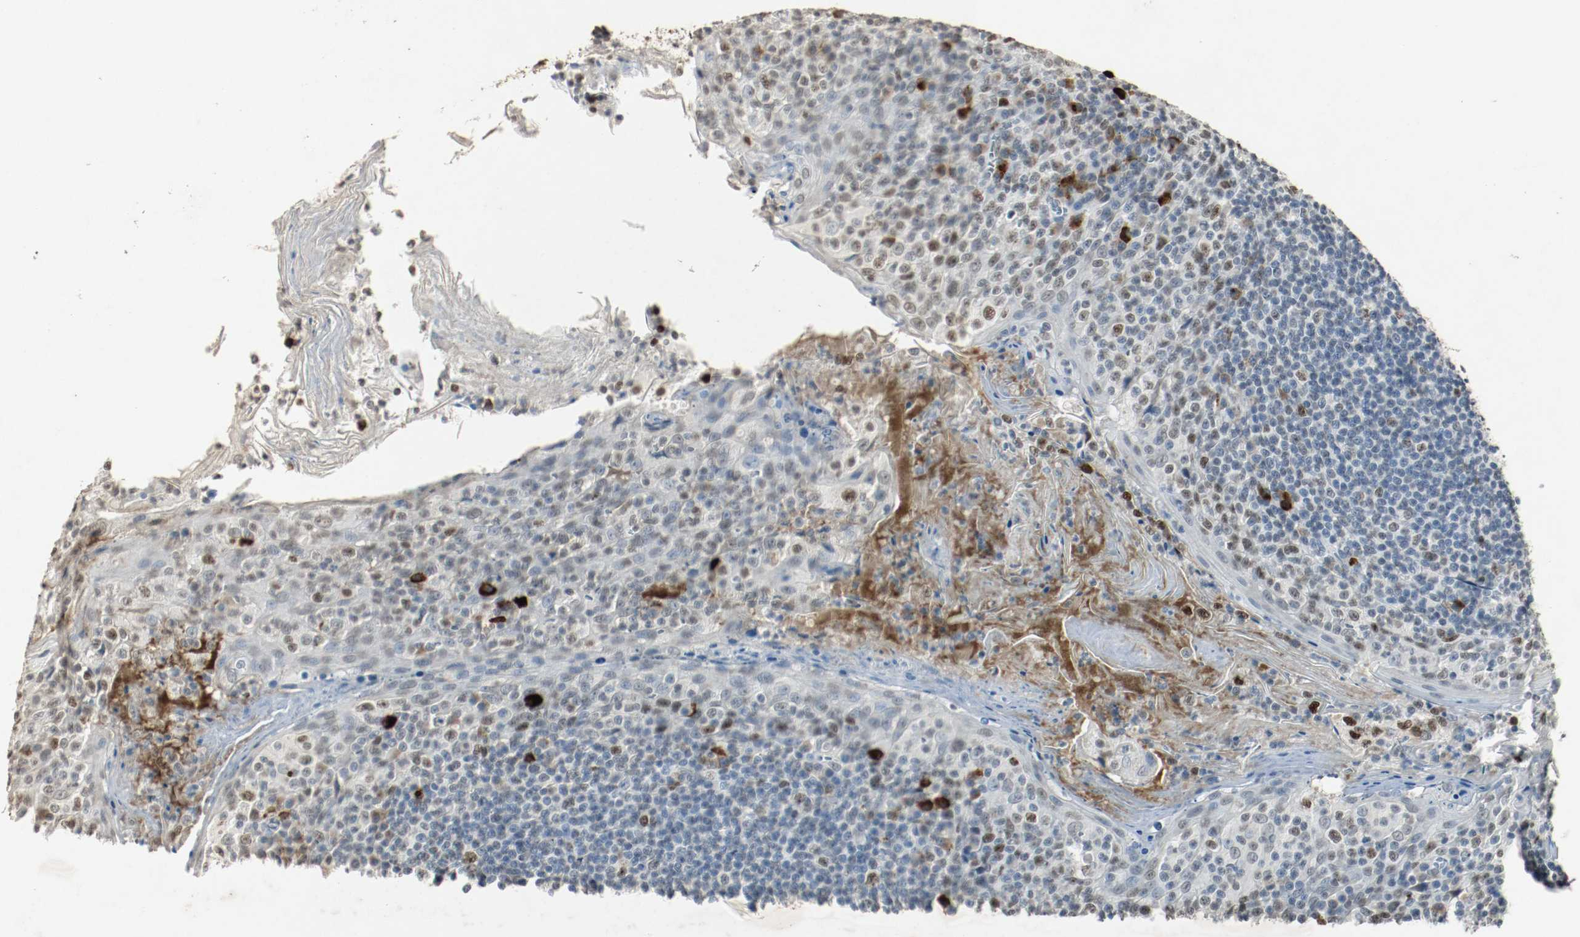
{"staining": {"intensity": "strong", "quantity": ">75%", "location": "nuclear"}, "tissue": "tonsil", "cell_type": "Germinal center cells", "image_type": "normal", "snomed": [{"axis": "morphology", "description": "Normal tissue, NOS"}, {"axis": "topography", "description": "Tonsil"}], "caption": "Germinal center cells show high levels of strong nuclear staining in about >75% of cells in benign tonsil. The protein of interest is shown in brown color, while the nuclei are stained blue.", "gene": "DNMT1", "patient": {"sex": "male", "age": 31}}